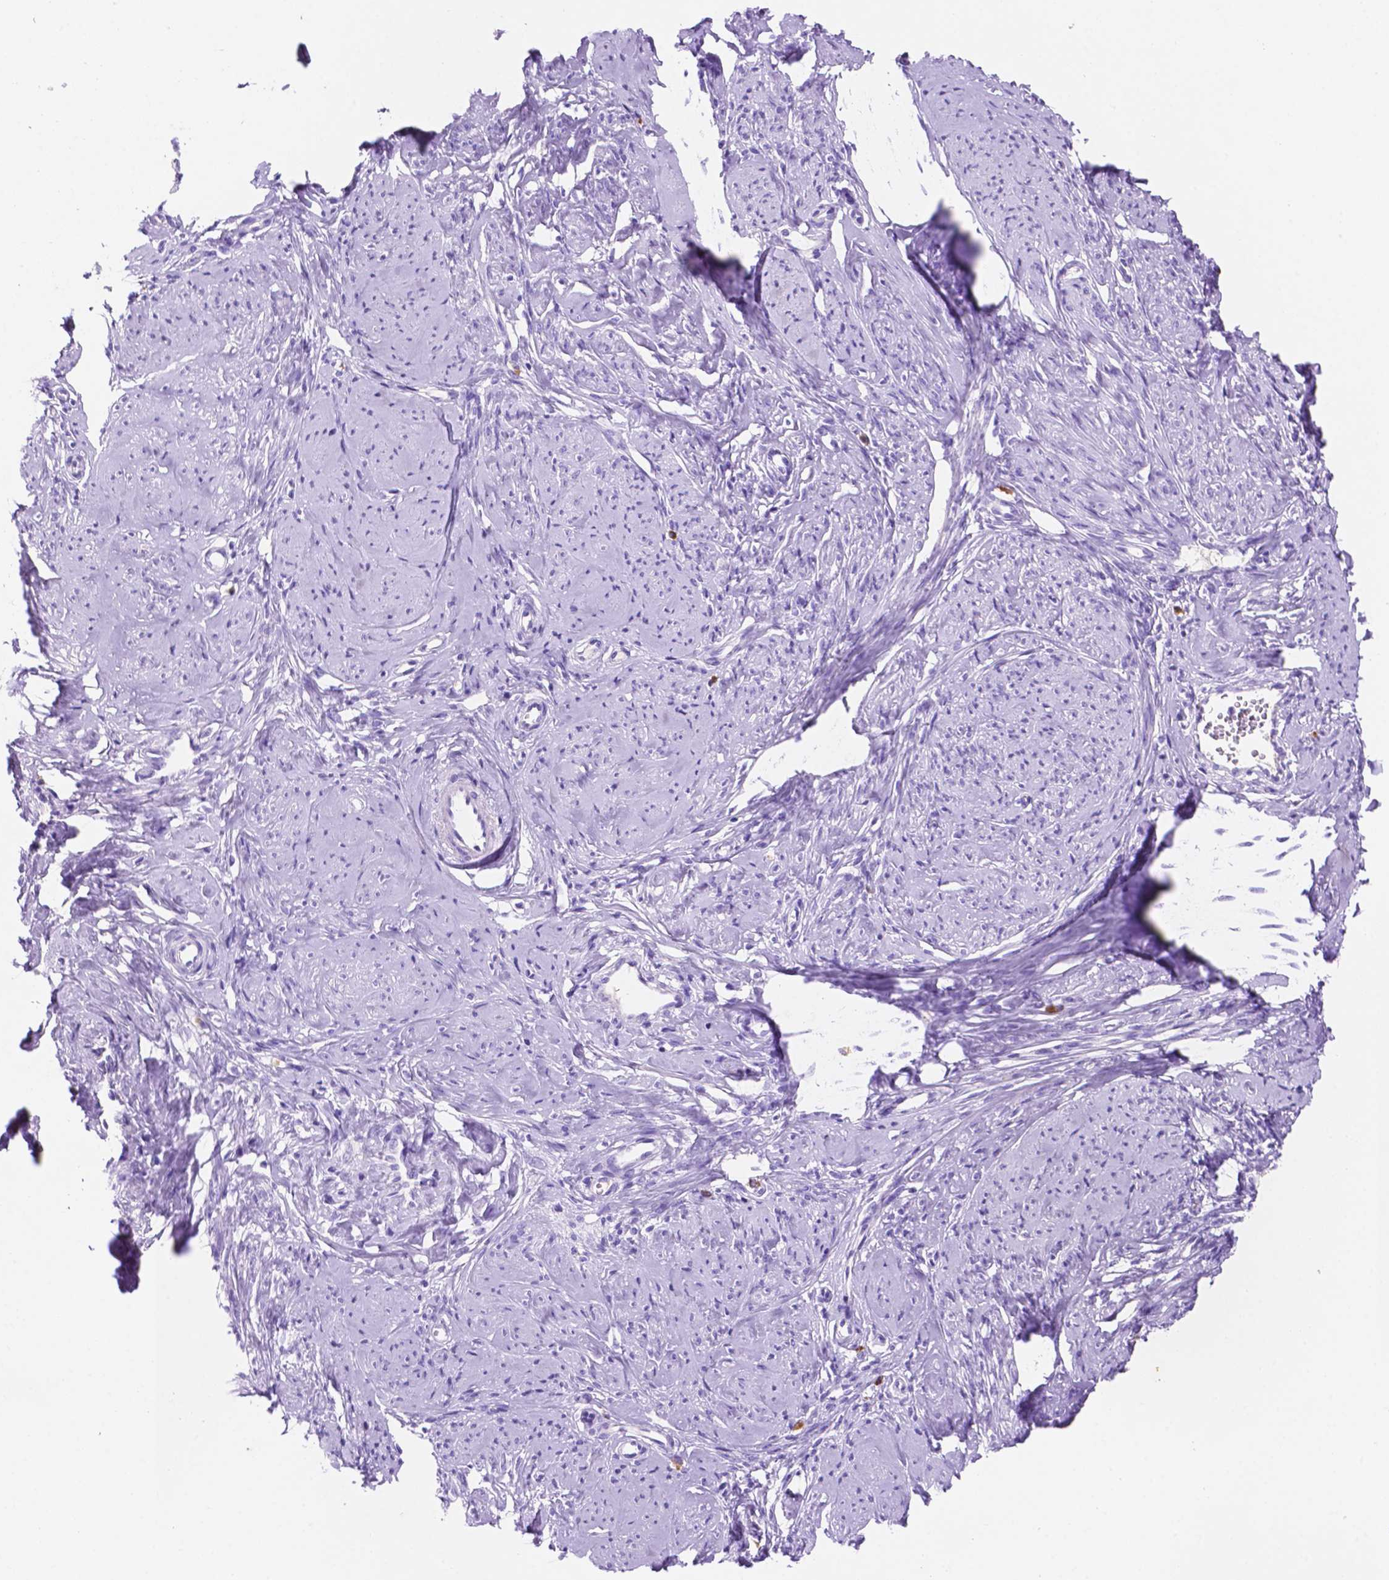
{"staining": {"intensity": "negative", "quantity": "none", "location": "none"}, "tissue": "smooth muscle", "cell_type": "Smooth muscle cells", "image_type": "normal", "snomed": [{"axis": "morphology", "description": "Normal tissue, NOS"}, {"axis": "topography", "description": "Smooth muscle"}], "caption": "Human smooth muscle stained for a protein using IHC demonstrates no expression in smooth muscle cells.", "gene": "FOXB2", "patient": {"sex": "female", "age": 48}}